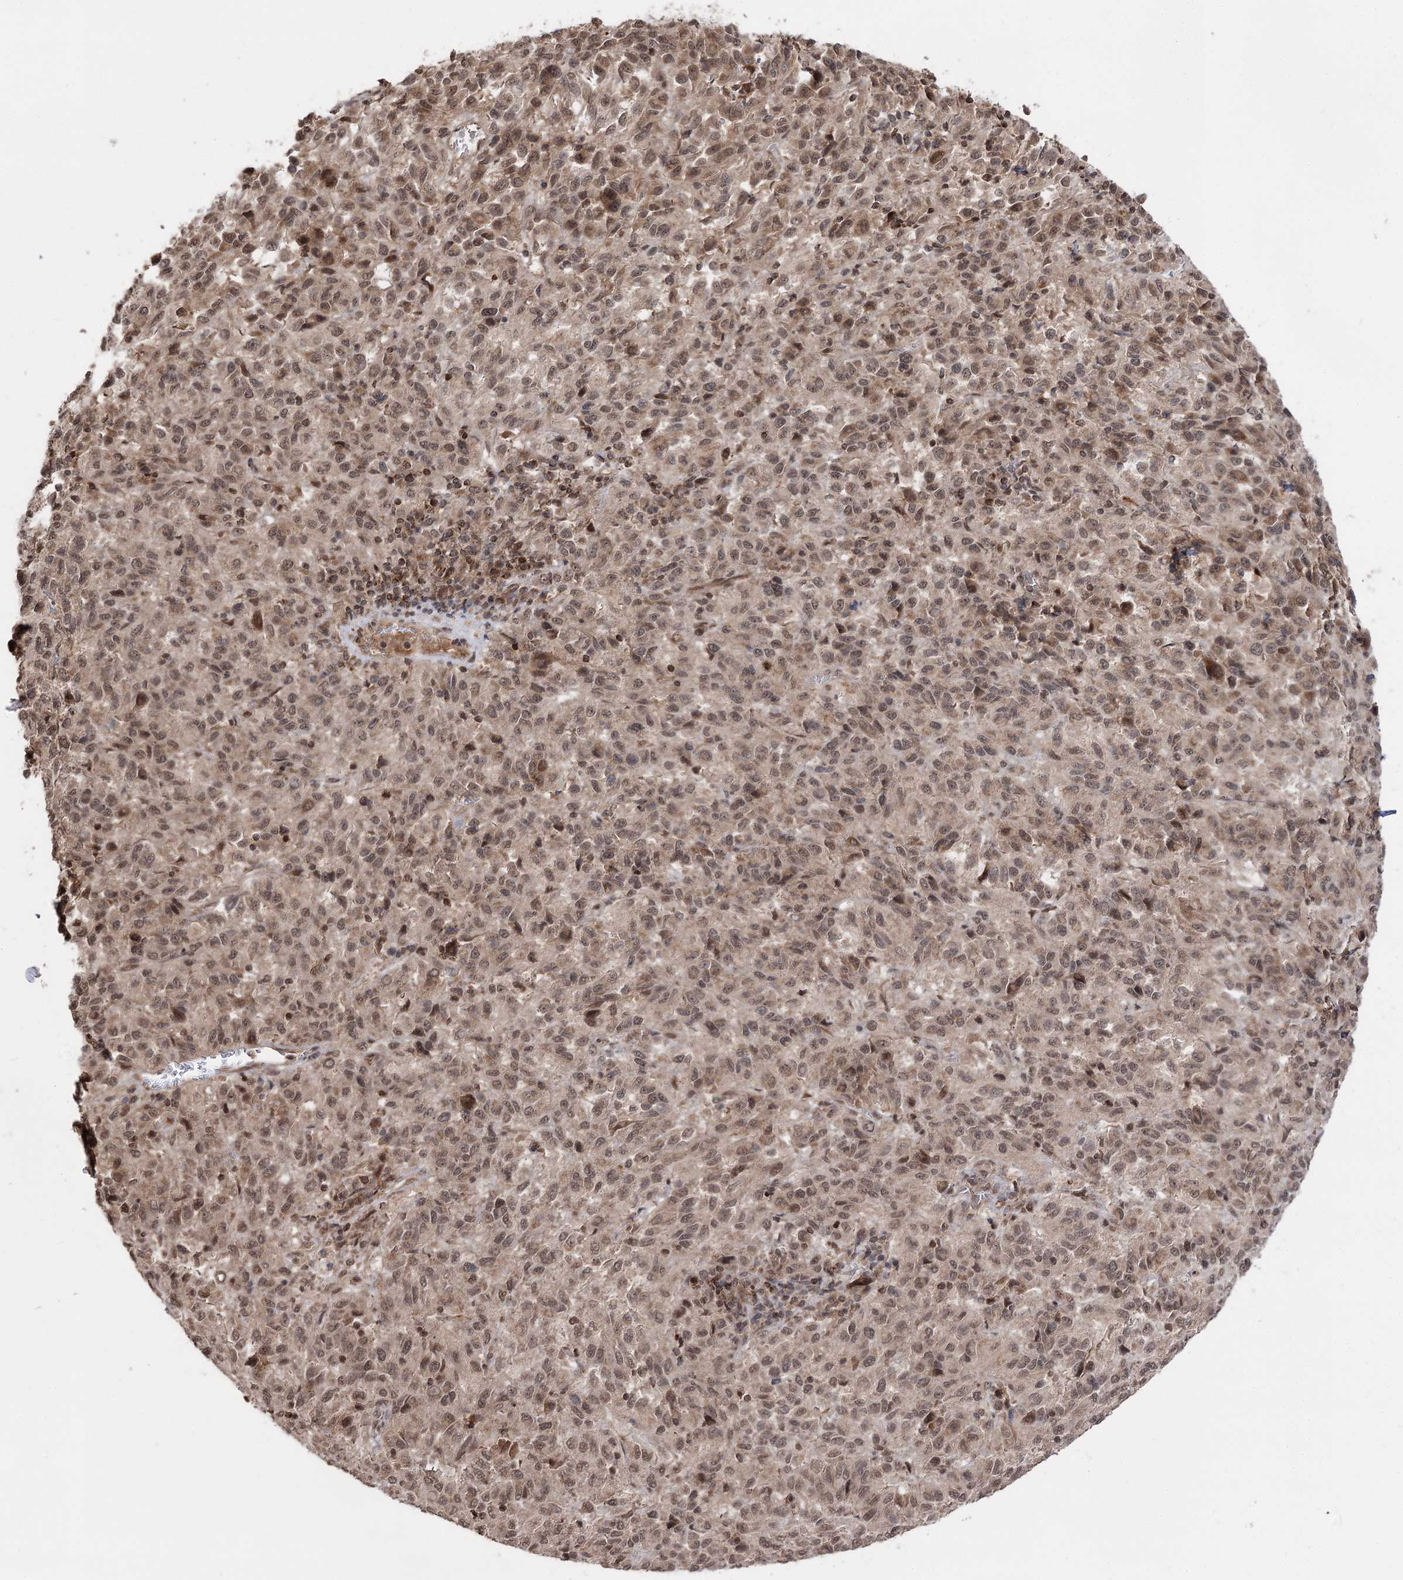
{"staining": {"intensity": "moderate", "quantity": ">75%", "location": "cytoplasmic/membranous,nuclear"}, "tissue": "melanoma", "cell_type": "Tumor cells", "image_type": "cancer", "snomed": [{"axis": "morphology", "description": "Malignant melanoma, Metastatic site"}, {"axis": "topography", "description": "Lung"}], "caption": "Moderate cytoplasmic/membranous and nuclear staining for a protein is appreciated in approximately >75% of tumor cells of malignant melanoma (metastatic site) using immunohistochemistry (IHC).", "gene": "FAM53B", "patient": {"sex": "male", "age": 64}}